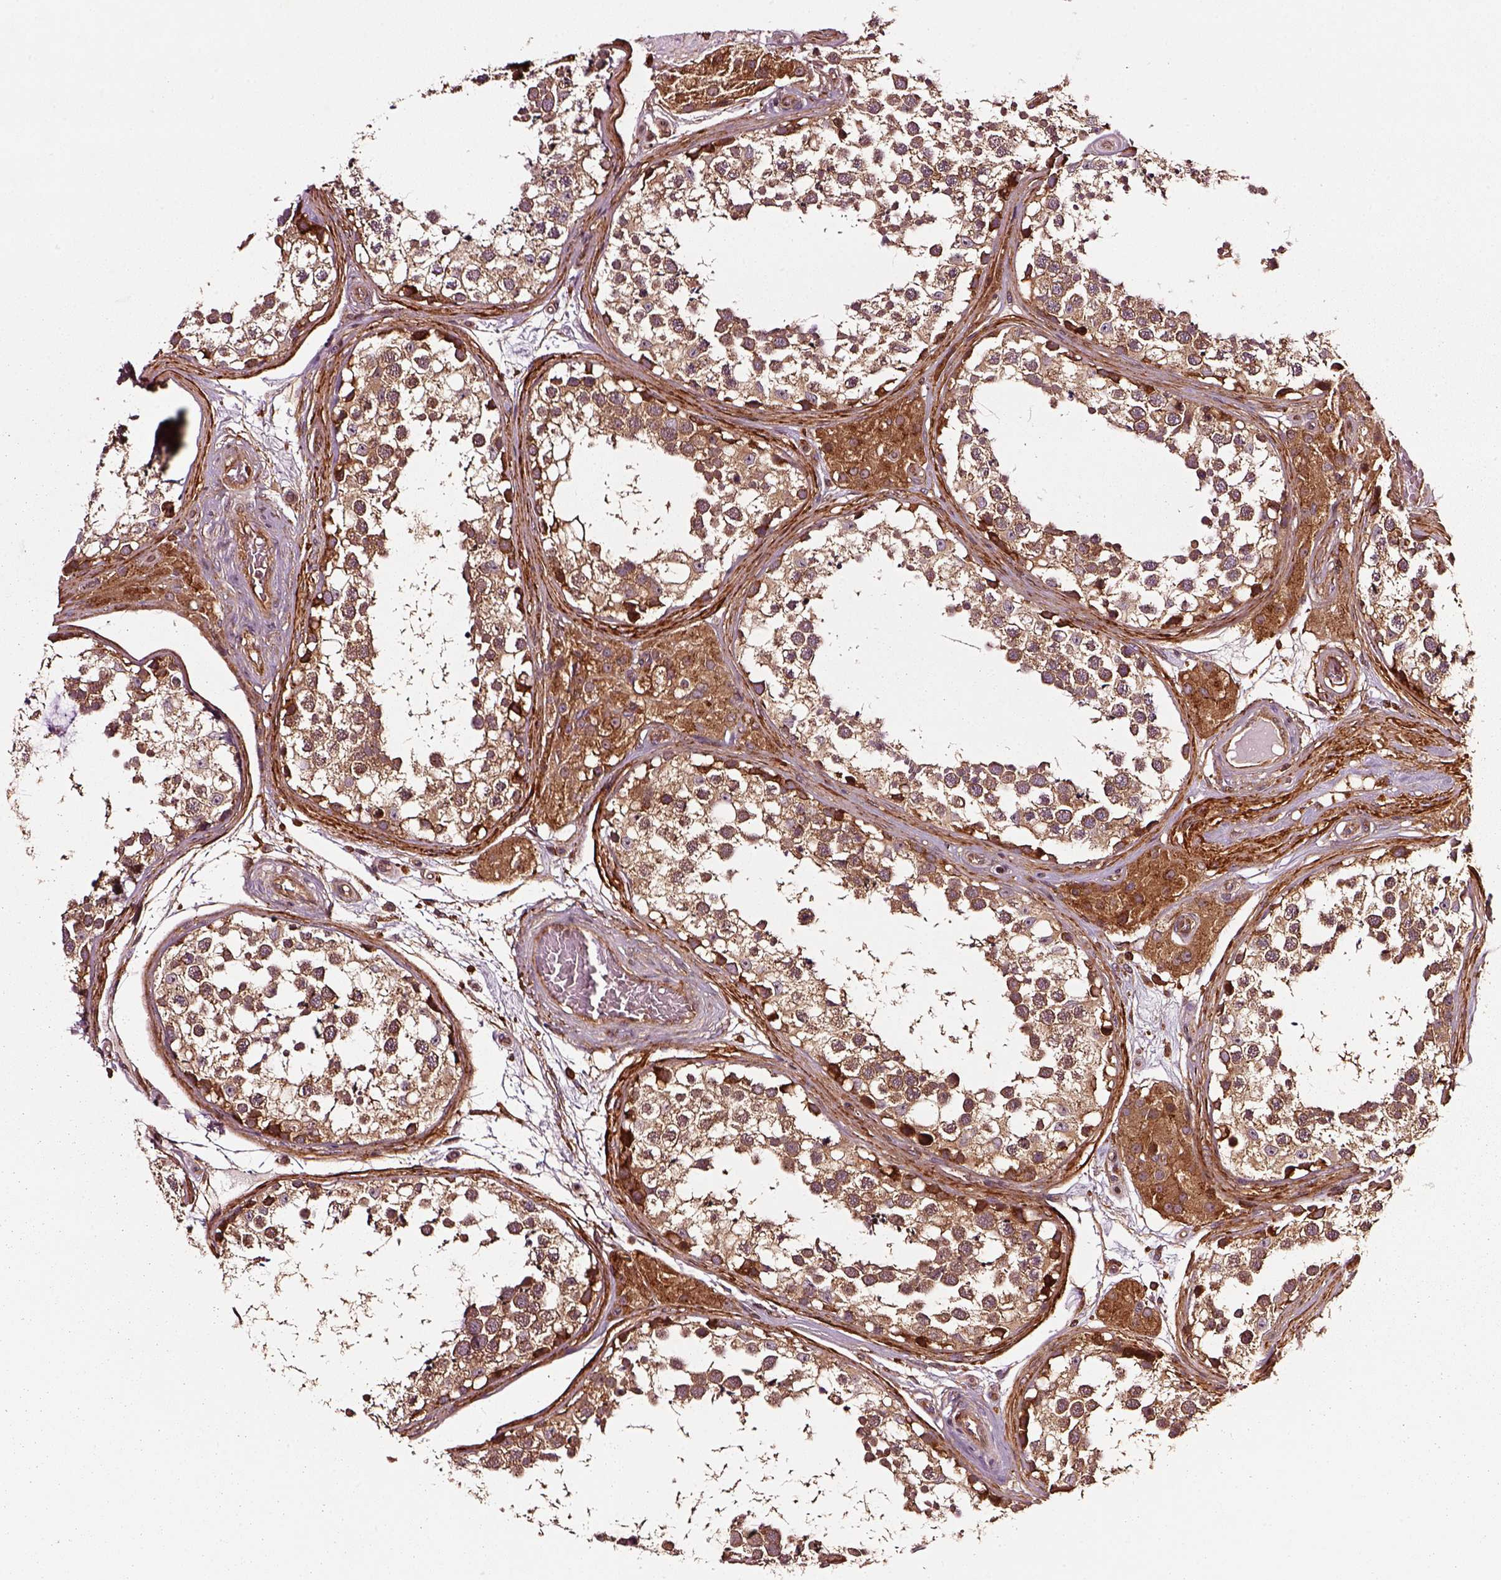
{"staining": {"intensity": "moderate", "quantity": ">75%", "location": "cytoplasmic/membranous"}, "tissue": "testis", "cell_type": "Cells in seminiferous ducts", "image_type": "normal", "snomed": [{"axis": "morphology", "description": "Normal tissue, NOS"}, {"axis": "morphology", "description": "Seminoma, NOS"}, {"axis": "topography", "description": "Testis"}], "caption": "Protein analysis of benign testis exhibits moderate cytoplasmic/membranous expression in about >75% of cells in seminiferous ducts. (brown staining indicates protein expression, while blue staining denotes nuclei).", "gene": "WASHC2A", "patient": {"sex": "male", "age": 65}}